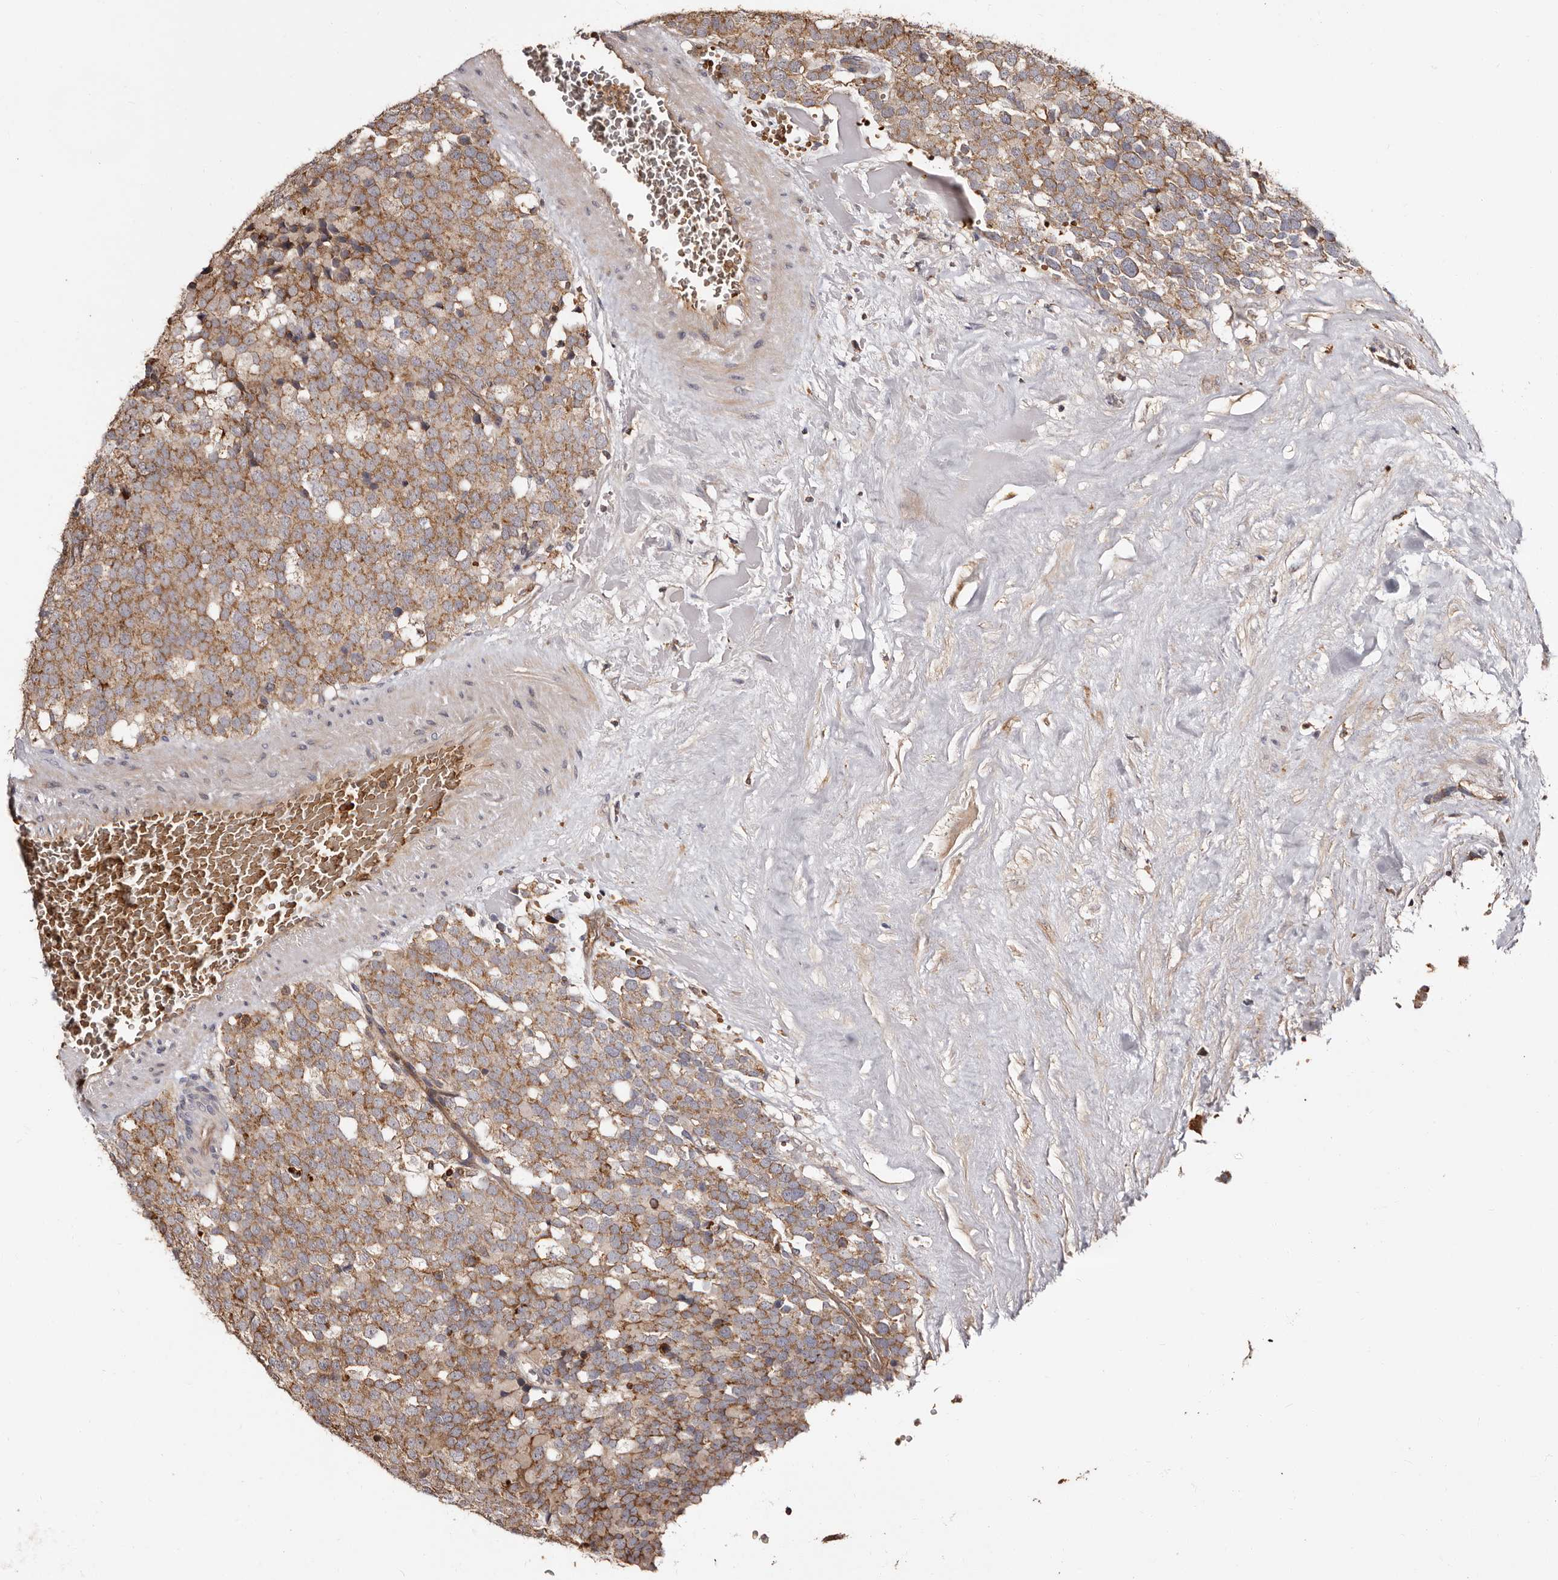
{"staining": {"intensity": "moderate", "quantity": ">75%", "location": "cytoplasmic/membranous"}, "tissue": "testis cancer", "cell_type": "Tumor cells", "image_type": "cancer", "snomed": [{"axis": "morphology", "description": "Seminoma, NOS"}, {"axis": "topography", "description": "Testis"}], "caption": "The immunohistochemical stain shows moderate cytoplasmic/membranous expression in tumor cells of seminoma (testis) tissue.", "gene": "BAX", "patient": {"sex": "male", "age": 71}}